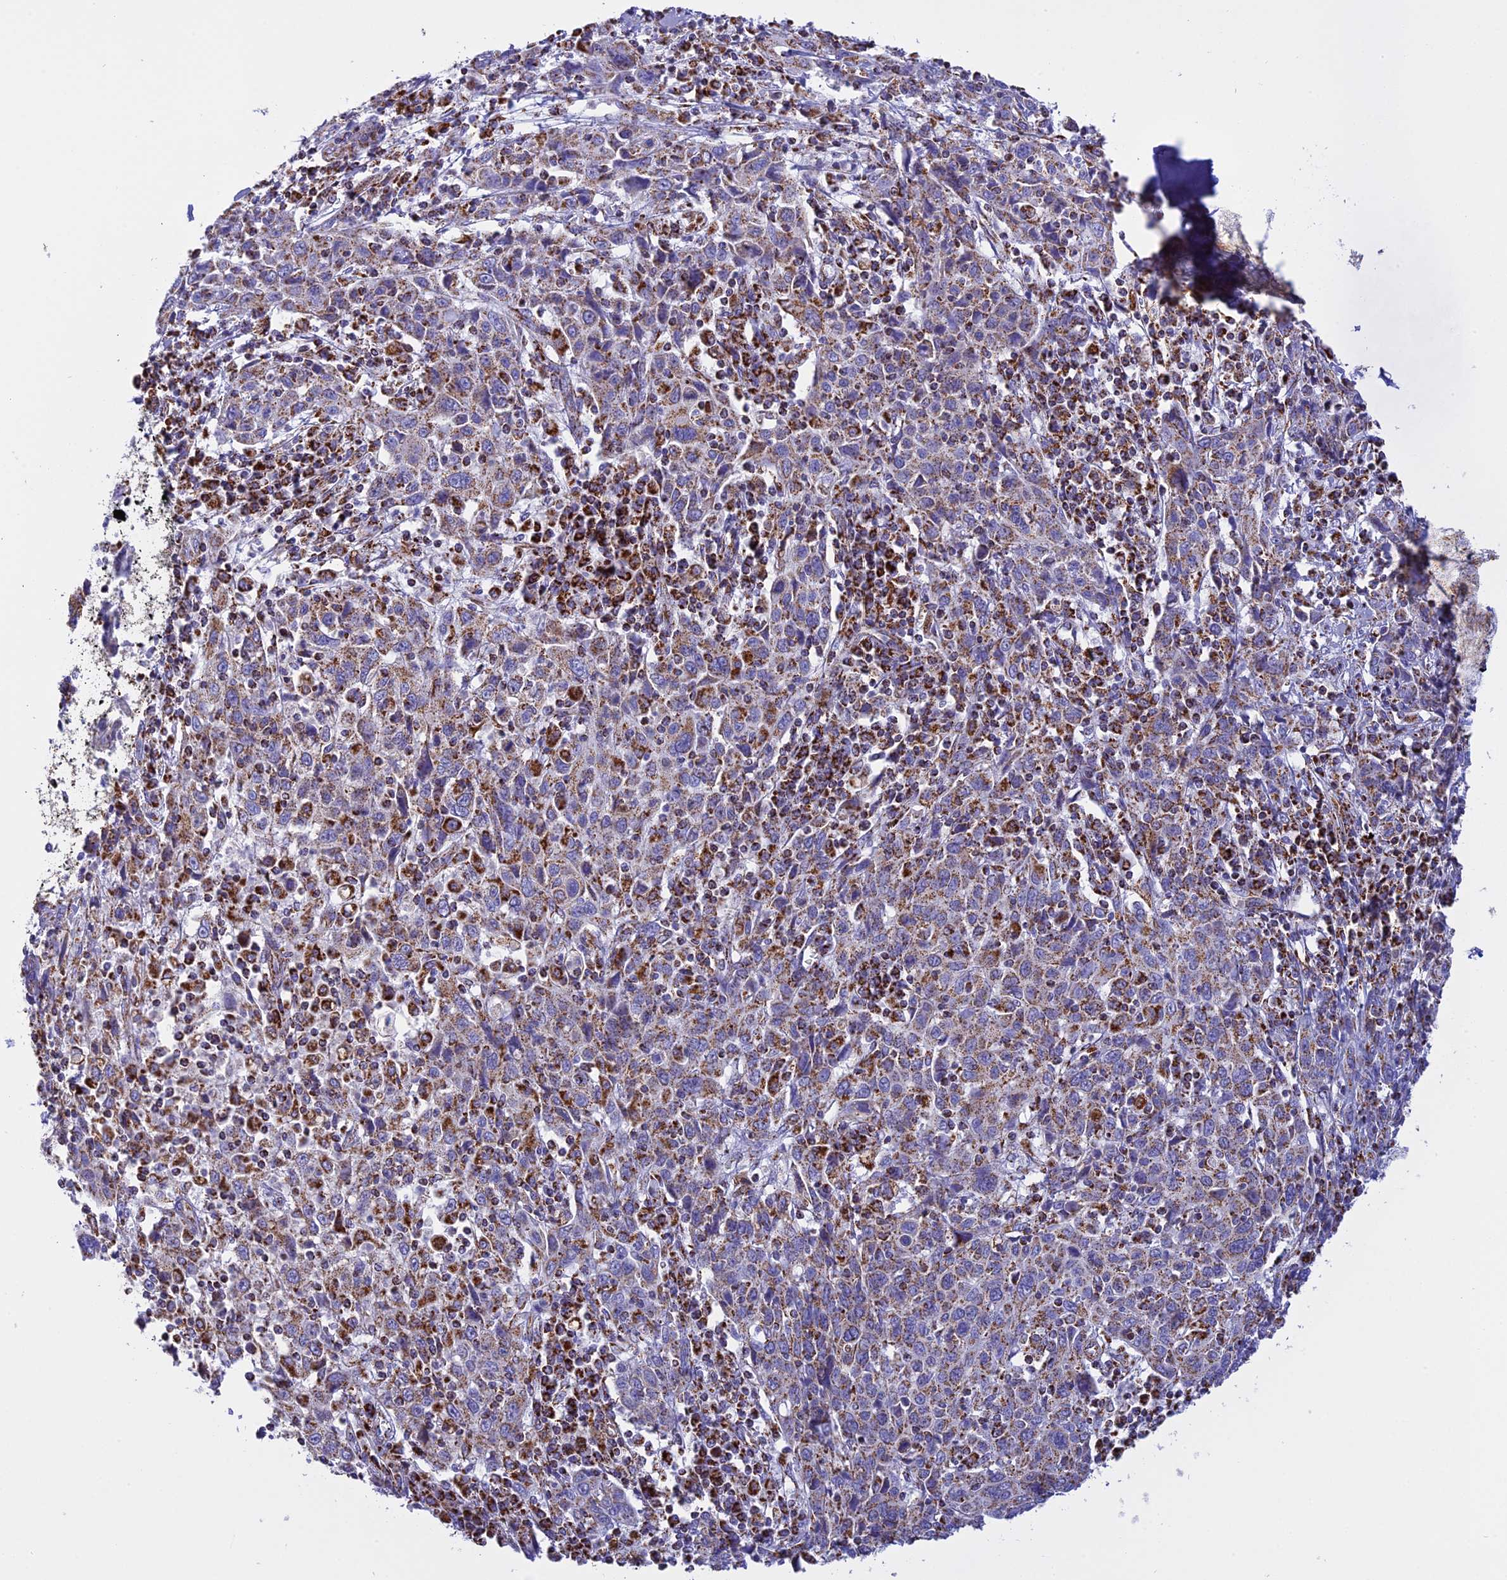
{"staining": {"intensity": "moderate", "quantity": "25%-75%", "location": "cytoplasmic/membranous"}, "tissue": "cervical cancer", "cell_type": "Tumor cells", "image_type": "cancer", "snomed": [{"axis": "morphology", "description": "Squamous cell carcinoma, NOS"}, {"axis": "topography", "description": "Cervix"}], "caption": "Human squamous cell carcinoma (cervical) stained for a protein (brown) exhibits moderate cytoplasmic/membranous positive staining in about 25%-75% of tumor cells.", "gene": "KCNG1", "patient": {"sex": "female", "age": 46}}